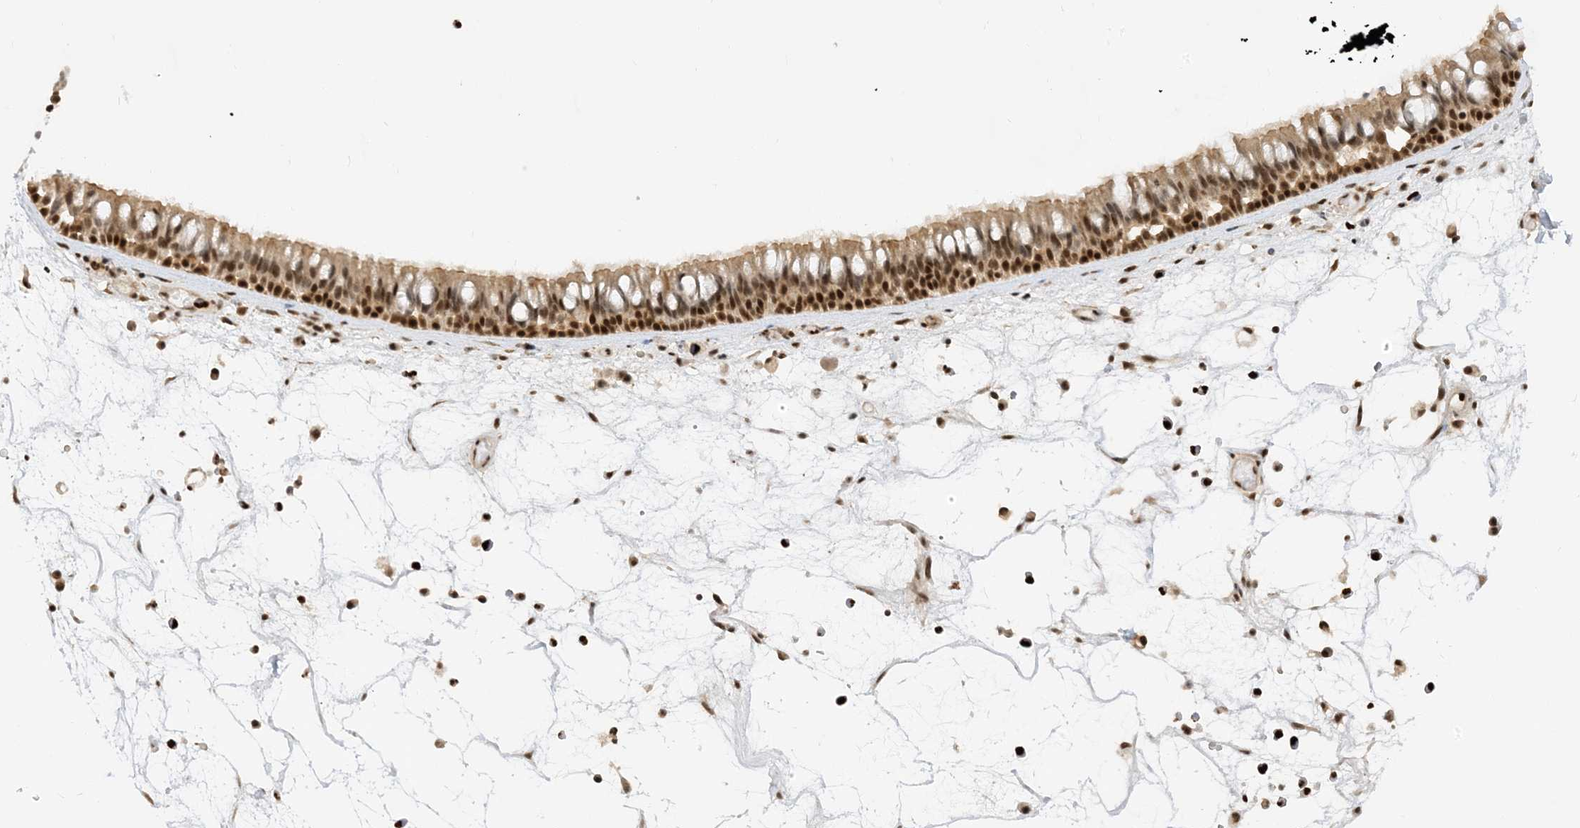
{"staining": {"intensity": "strong", "quantity": ">75%", "location": "cytoplasmic/membranous,nuclear"}, "tissue": "nasopharynx", "cell_type": "Respiratory epithelial cells", "image_type": "normal", "snomed": [{"axis": "morphology", "description": "Normal tissue, NOS"}, {"axis": "morphology", "description": "Inflammation, NOS"}, {"axis": "morphology", "description": "Malignant melanoma, Metastatic site"}, {"axis": "topography", "description": "Nasopharynx"}], "caption": "Respiratory epithelial cells exhibit high levels of strong cytoplasmic/membranous,nuclear positivity in approximately >75% of cells in benign human nasopharynx. (DAB = brown stain, brightfield microscopy at high magnification).", "gene": "ZNF740", "patient": {"sex": "male", "age": 70}}